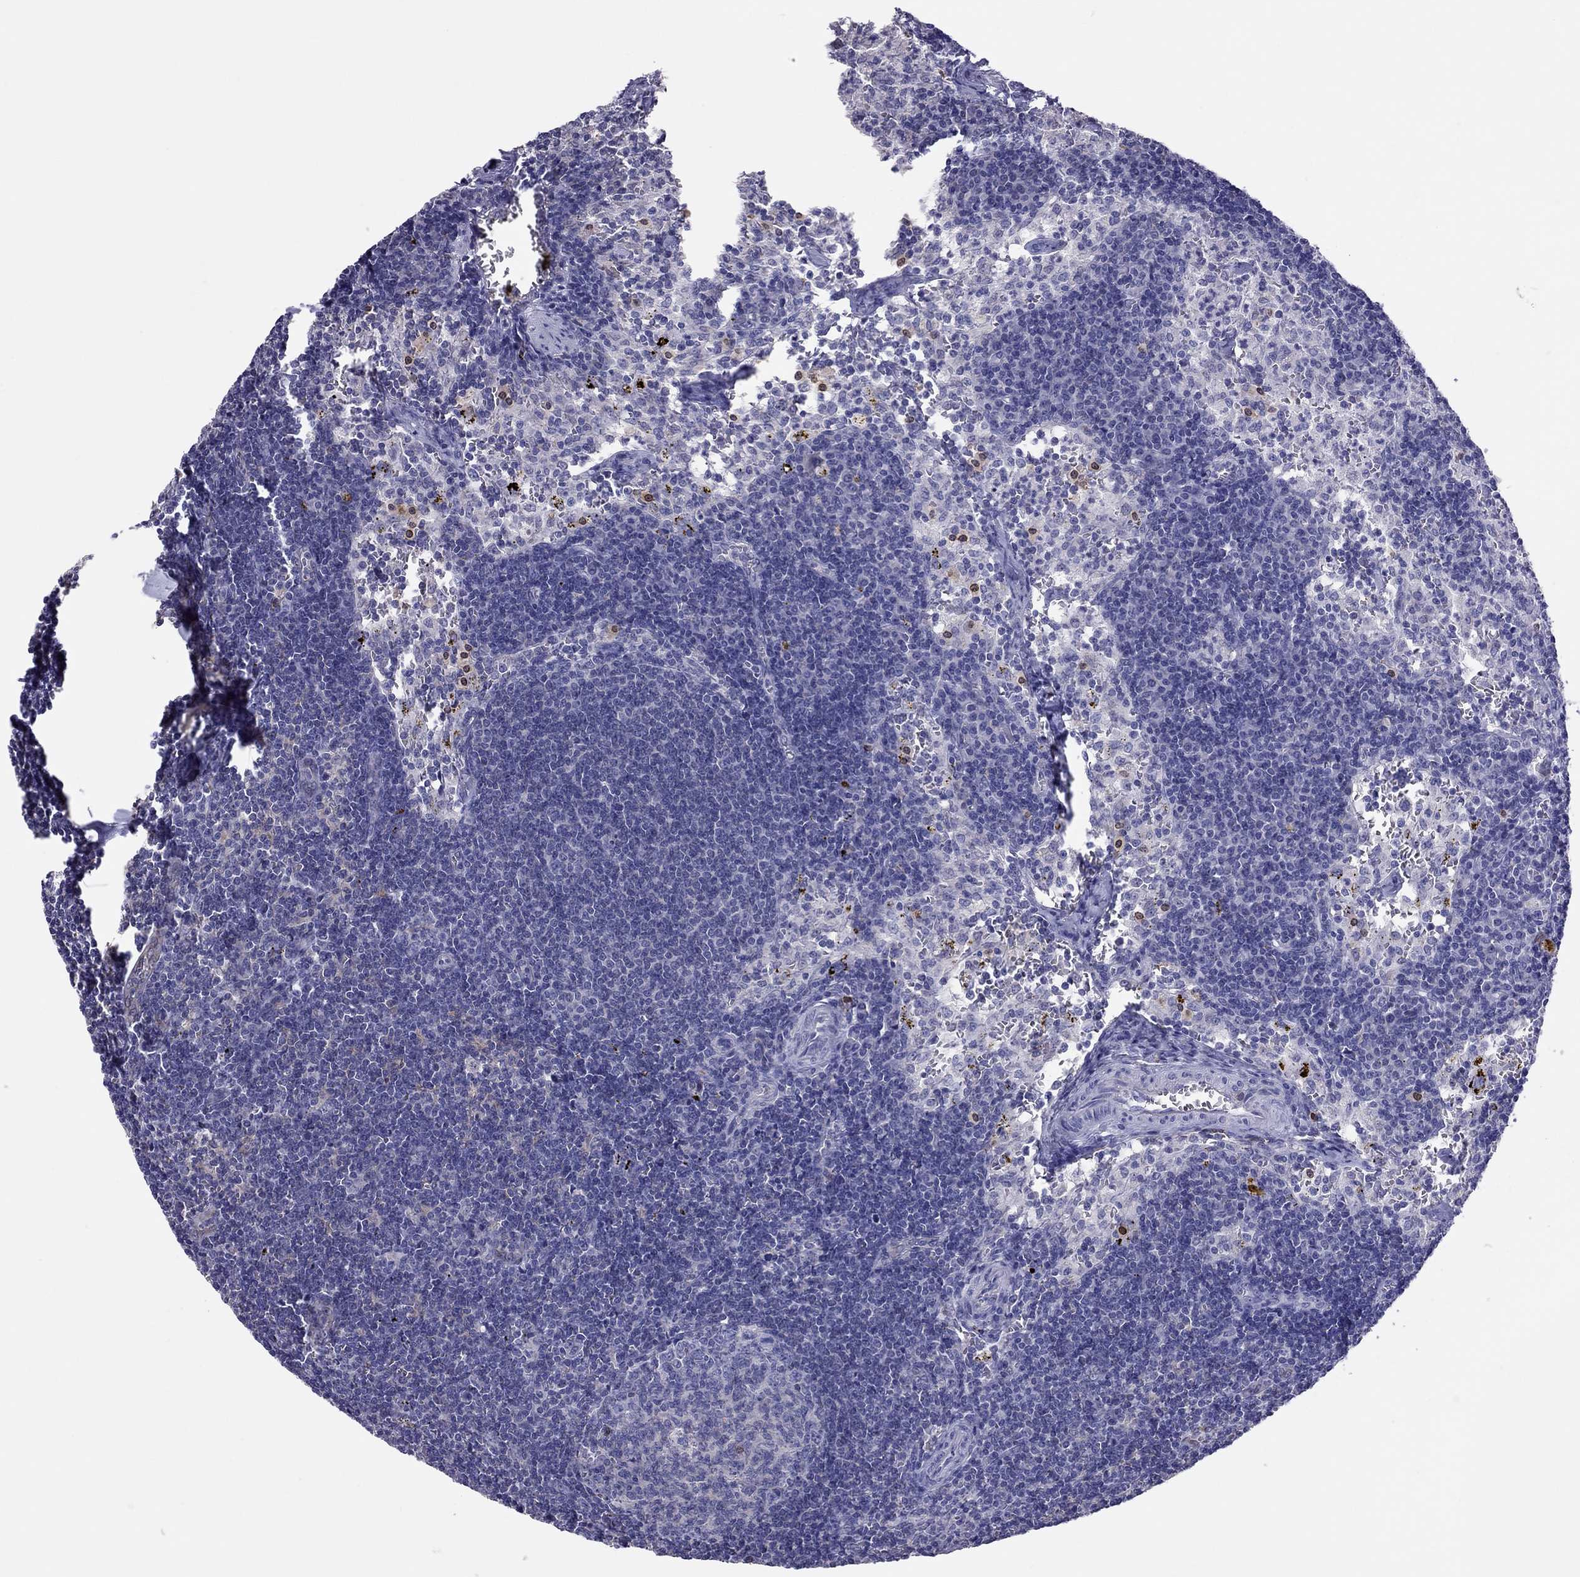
{"staining": {"intensity": "negative", "quantity": "none", "location": "none"}, "tissue": "lymph node", "cell_type": "Germinal center cells", "image_type": "normal", "snomed": [{"axis": "morphology", "description": "Normal tissue, NOS"}, {"axis": "topography", "description": "Lymph node"}], "caption": "This is an immunohistochemistry (IHC) histopathology image of normal human lymph node. There is no staining in germinal center cells.", "gene": "ADORA2A", "patient": {"sex": "female", "age": 52}}